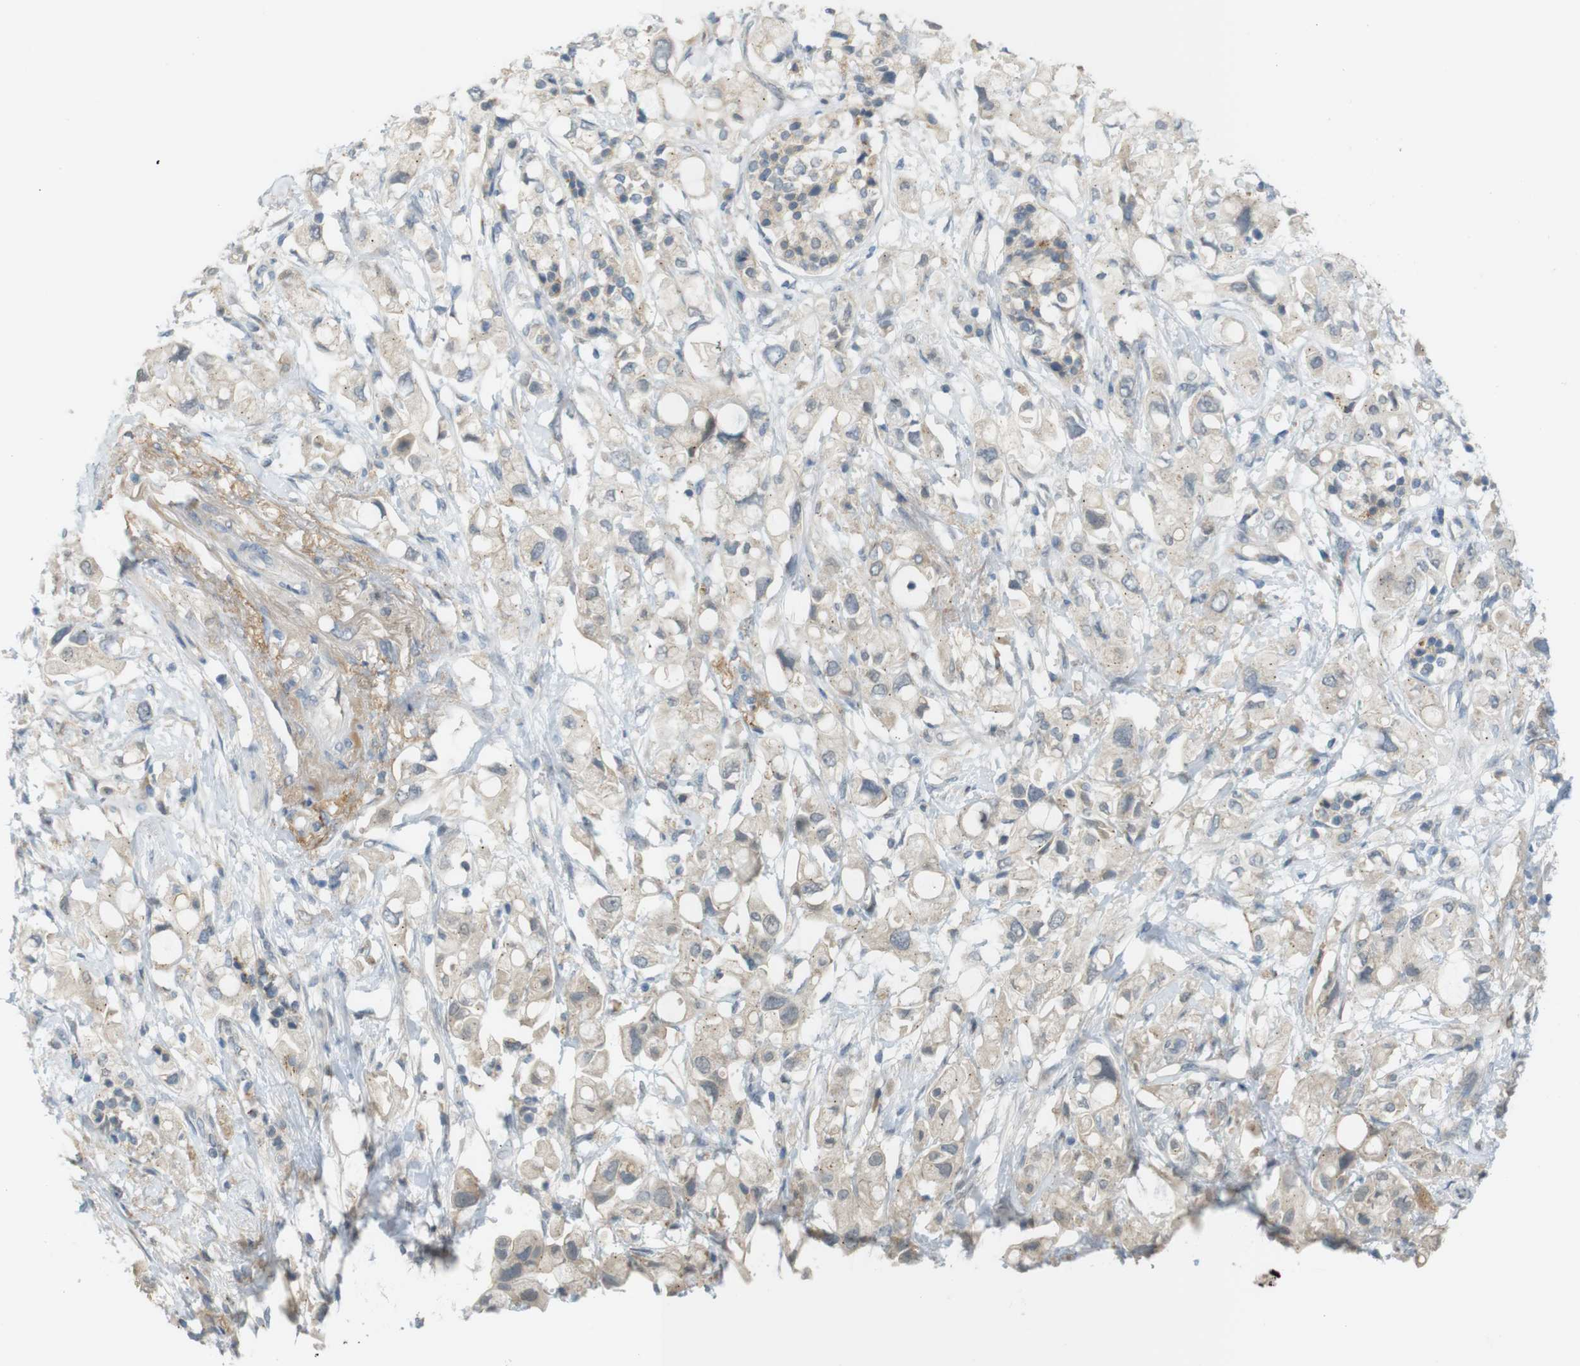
{"staining": {"intensity": "negative", "quantity": "none", "location": "none"}, "tissue": "pancreatic cancer", "cell_type": "Tumor cells", "image_type": "cancer", "snomed": [{"axis": "morphology", "description": "Adenocarcinoma, NOS"}, {"axis": "topography", "description": "Pancreas"}], "caption": "Immunohistochemistry photomicrograph of human pancreatic cancer (adenocarcinoma) stained for a protein (brown), which demonstrates no positivity in tumor cells.", "gene": "UGT8", "patient": {"sex": "female", "age": 56}}